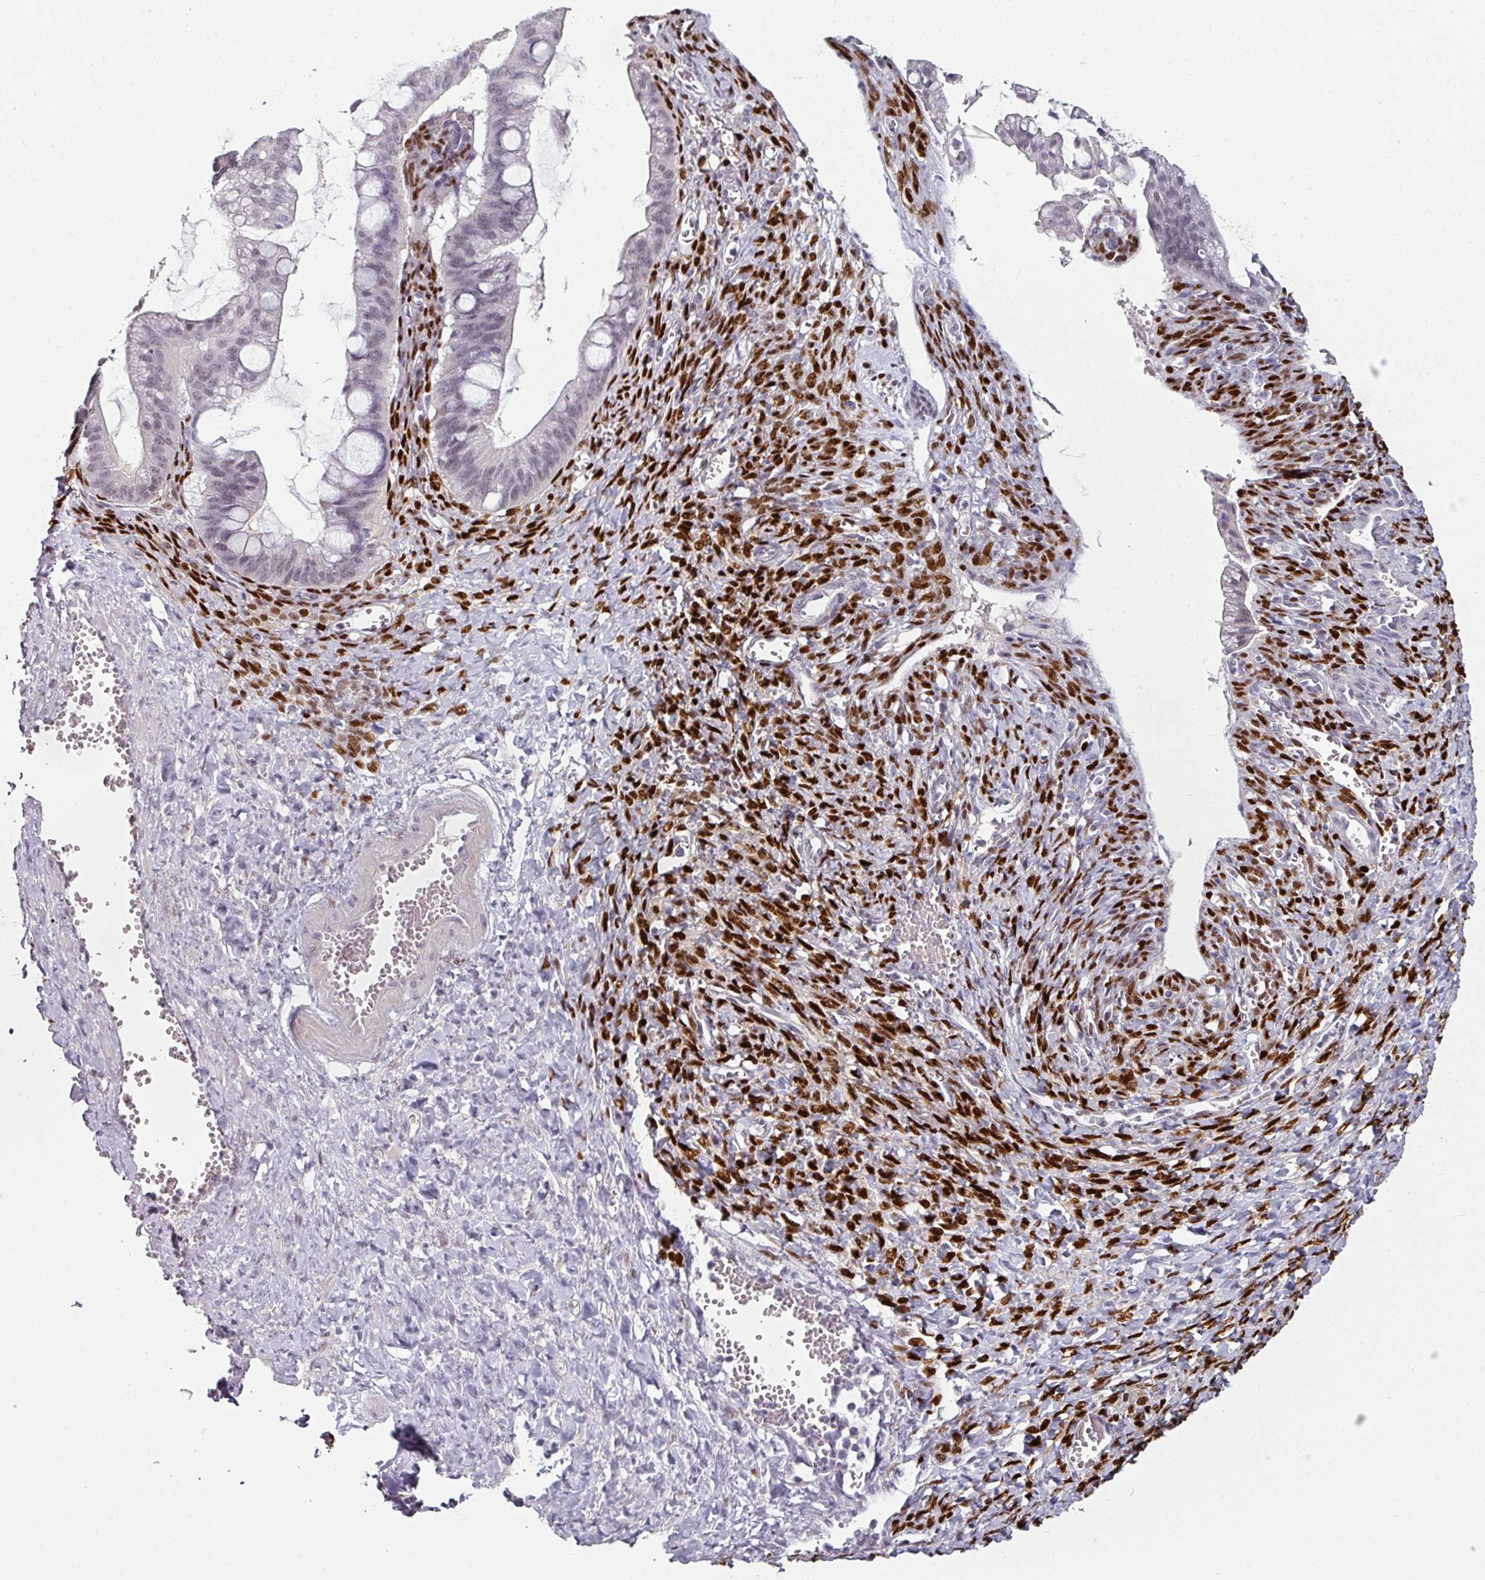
{"staining": {"intensity": "negative", "quantity": "none", "location": "none"}, "tissue": "ovarian cancer", "cell_type": "Tumor cells", "image_type": "cancer", "snomed": [{"axis": "morphology", "description": "Cystadenocarcinoma, mucinous, NOS"}, {"axis": "topography", "description": "Ovary"}], "caption": "The histopathology image displays no significant positivity in tumor cells of ovarian cancer (mucinous cystadenocarcinoma).", "gene": "ELK1", "patient": {"sex": "female", "age": 73}}